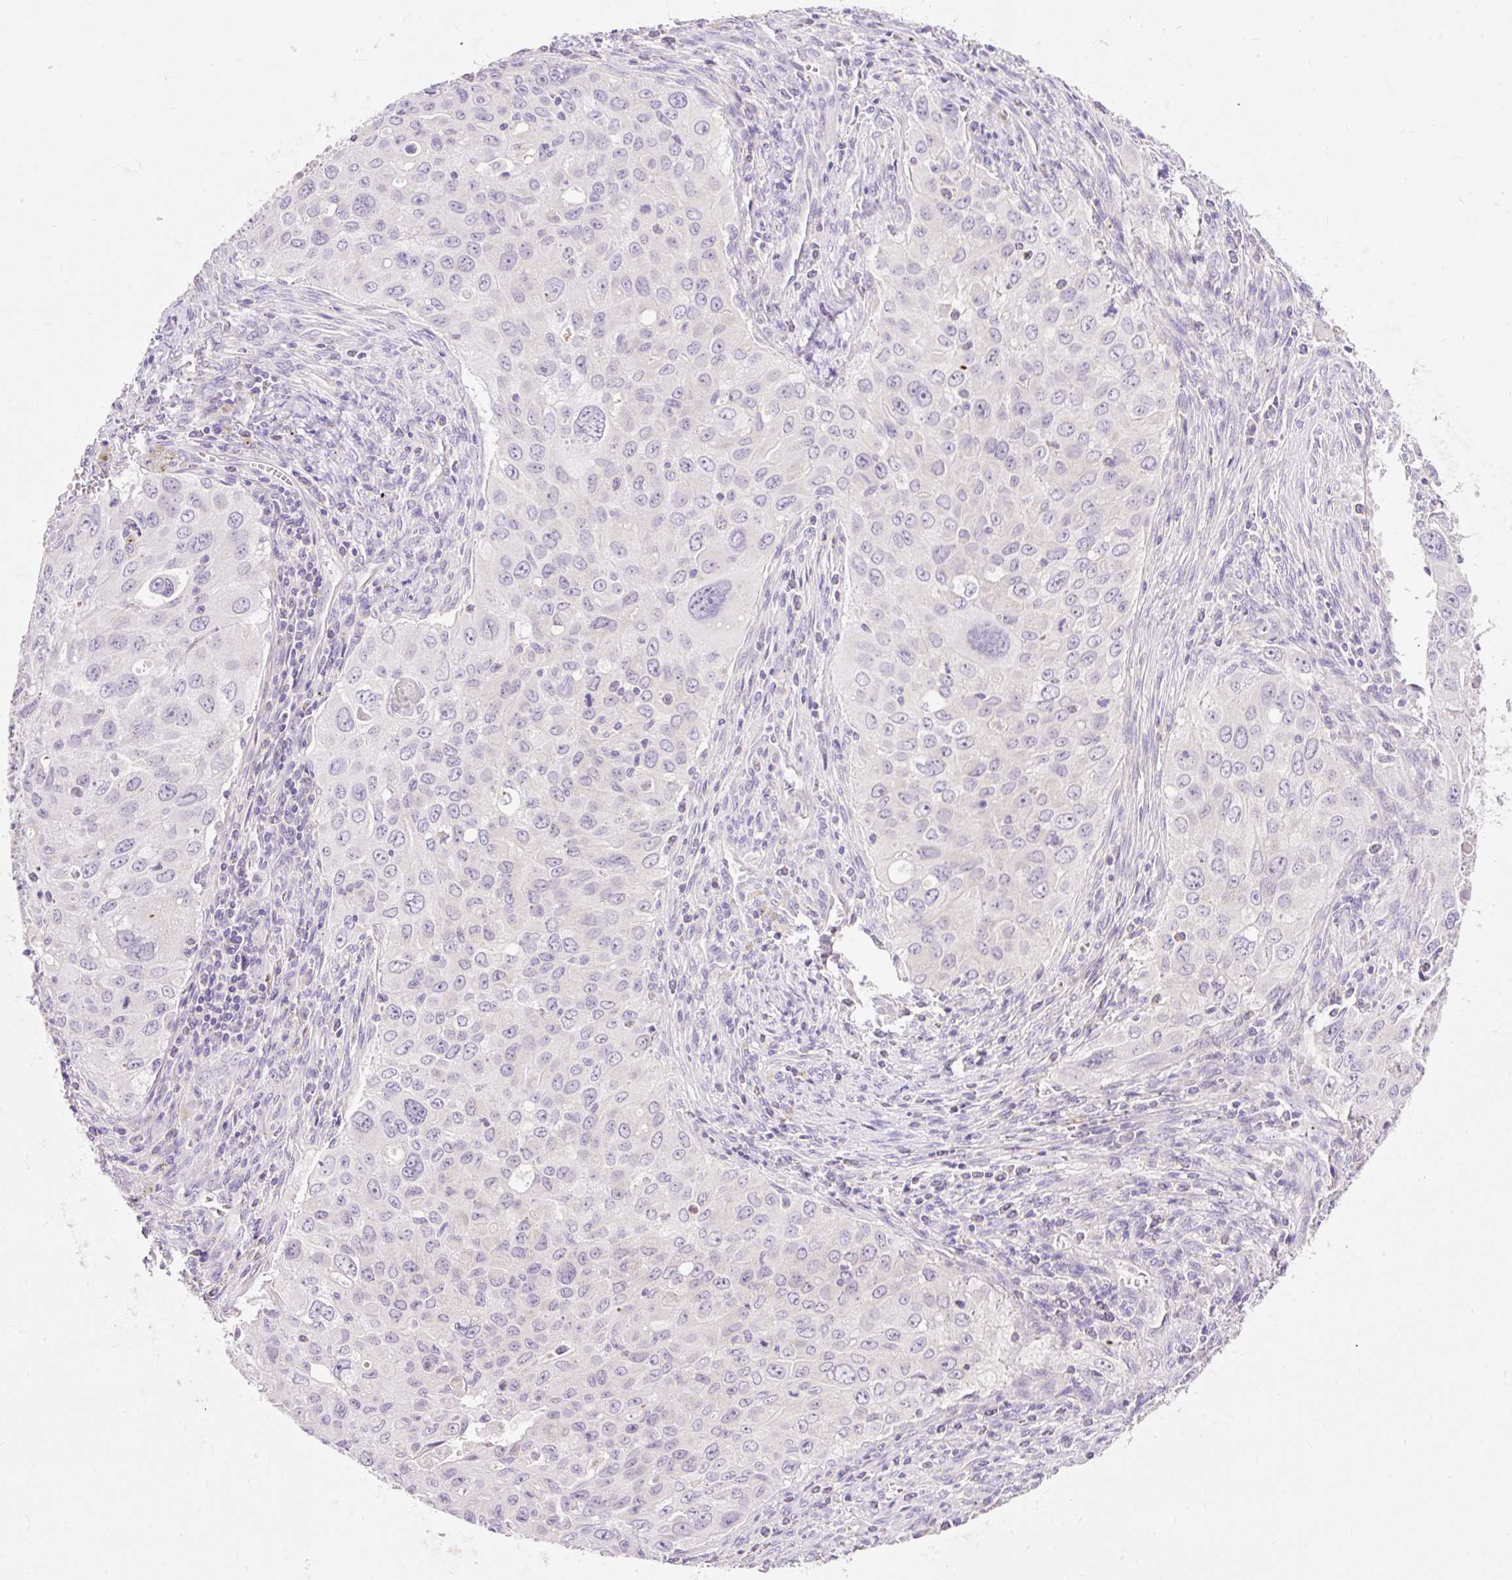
{"staining": {"intensity": "negative", "quantity": "none", "location": "none"}, "tissue": "lung cancer", "cell_type": "Tumor cells", "image_type": "cancer", "snomed": [{"axis": "morphology", "description": "Adenocarcinoma, NOS"}, {"axis": "morphology", "description": "Adenocarcinoma, metastatic, NOS"}, {"axis": "topography", "description": "Lymph node"}, {"axis": "topography", "description": "Lung"}], "caption": "Protein analysis of lung metastatic adenocarcinoma demonstrates no significant expression in tumor cells.", "gene": "PMAIP1", "patient": {"sex": "female", "age": 42}}